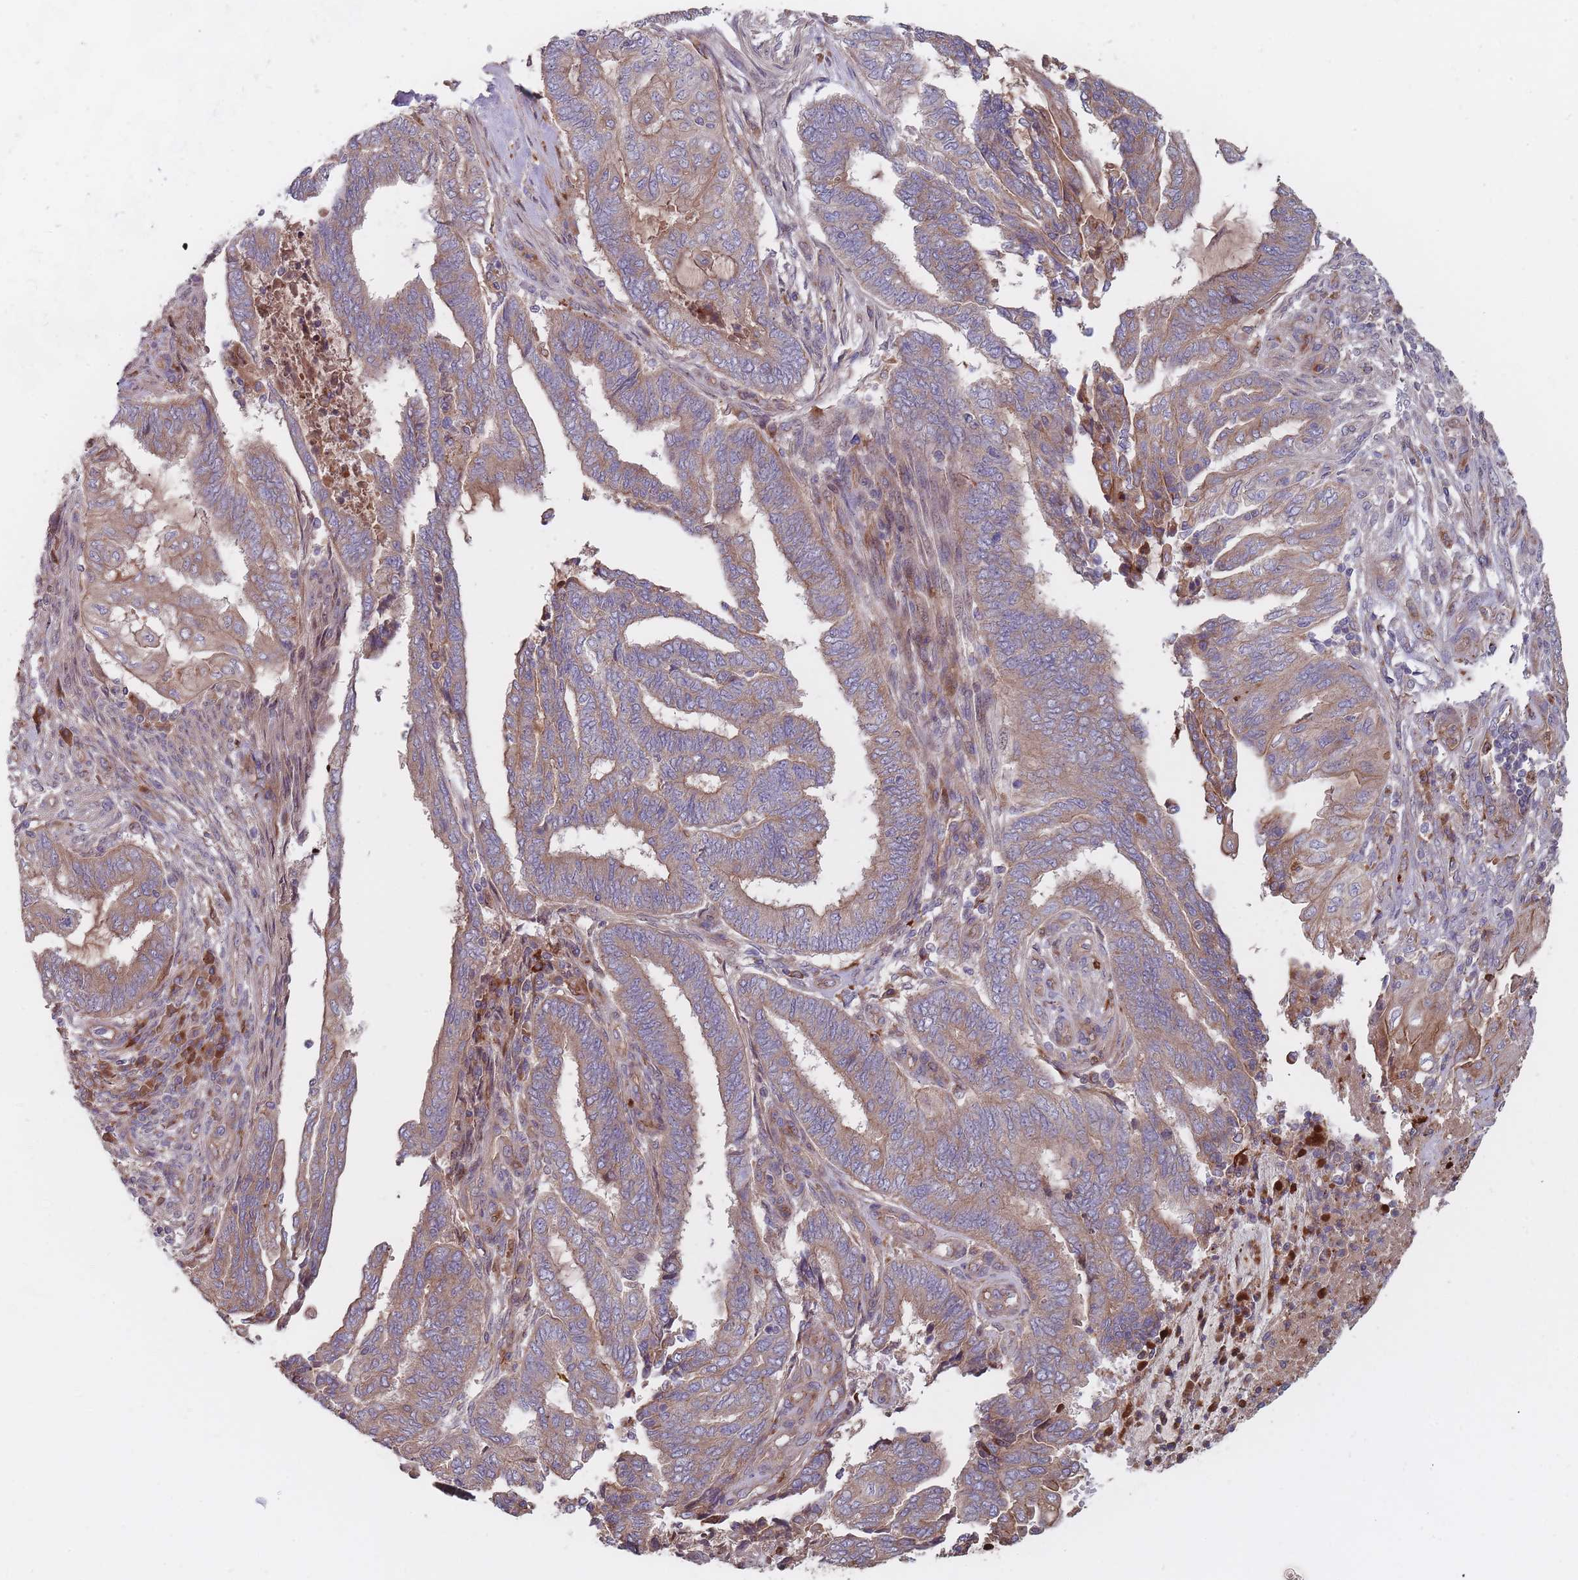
{"staining": {"intensity": "weak", "quantity": ">75%", "location": "cytoplasmic/membranous"}, "tissue": "endometrial cancer", "cell_type": "Tumor cells", "image_type": "cancer", "snomed": [{"axis": "morphology", "description": "Adenocarcinoma, NOS"}, {"axis": "topography", "description": "Uterus"}, {"axis": "topography", "description": "Endometrium"}], "caption": "Brown immunohistochemical staining in endometrial adenocarcinoma demonstrates weak cytoplasmic/membranous positivity in about >75% of tumor cells. (IHC, brightfield microscopy, high magnification).", "gene": "THSD7B", "patient": {"sex": "female", "age": 70}}